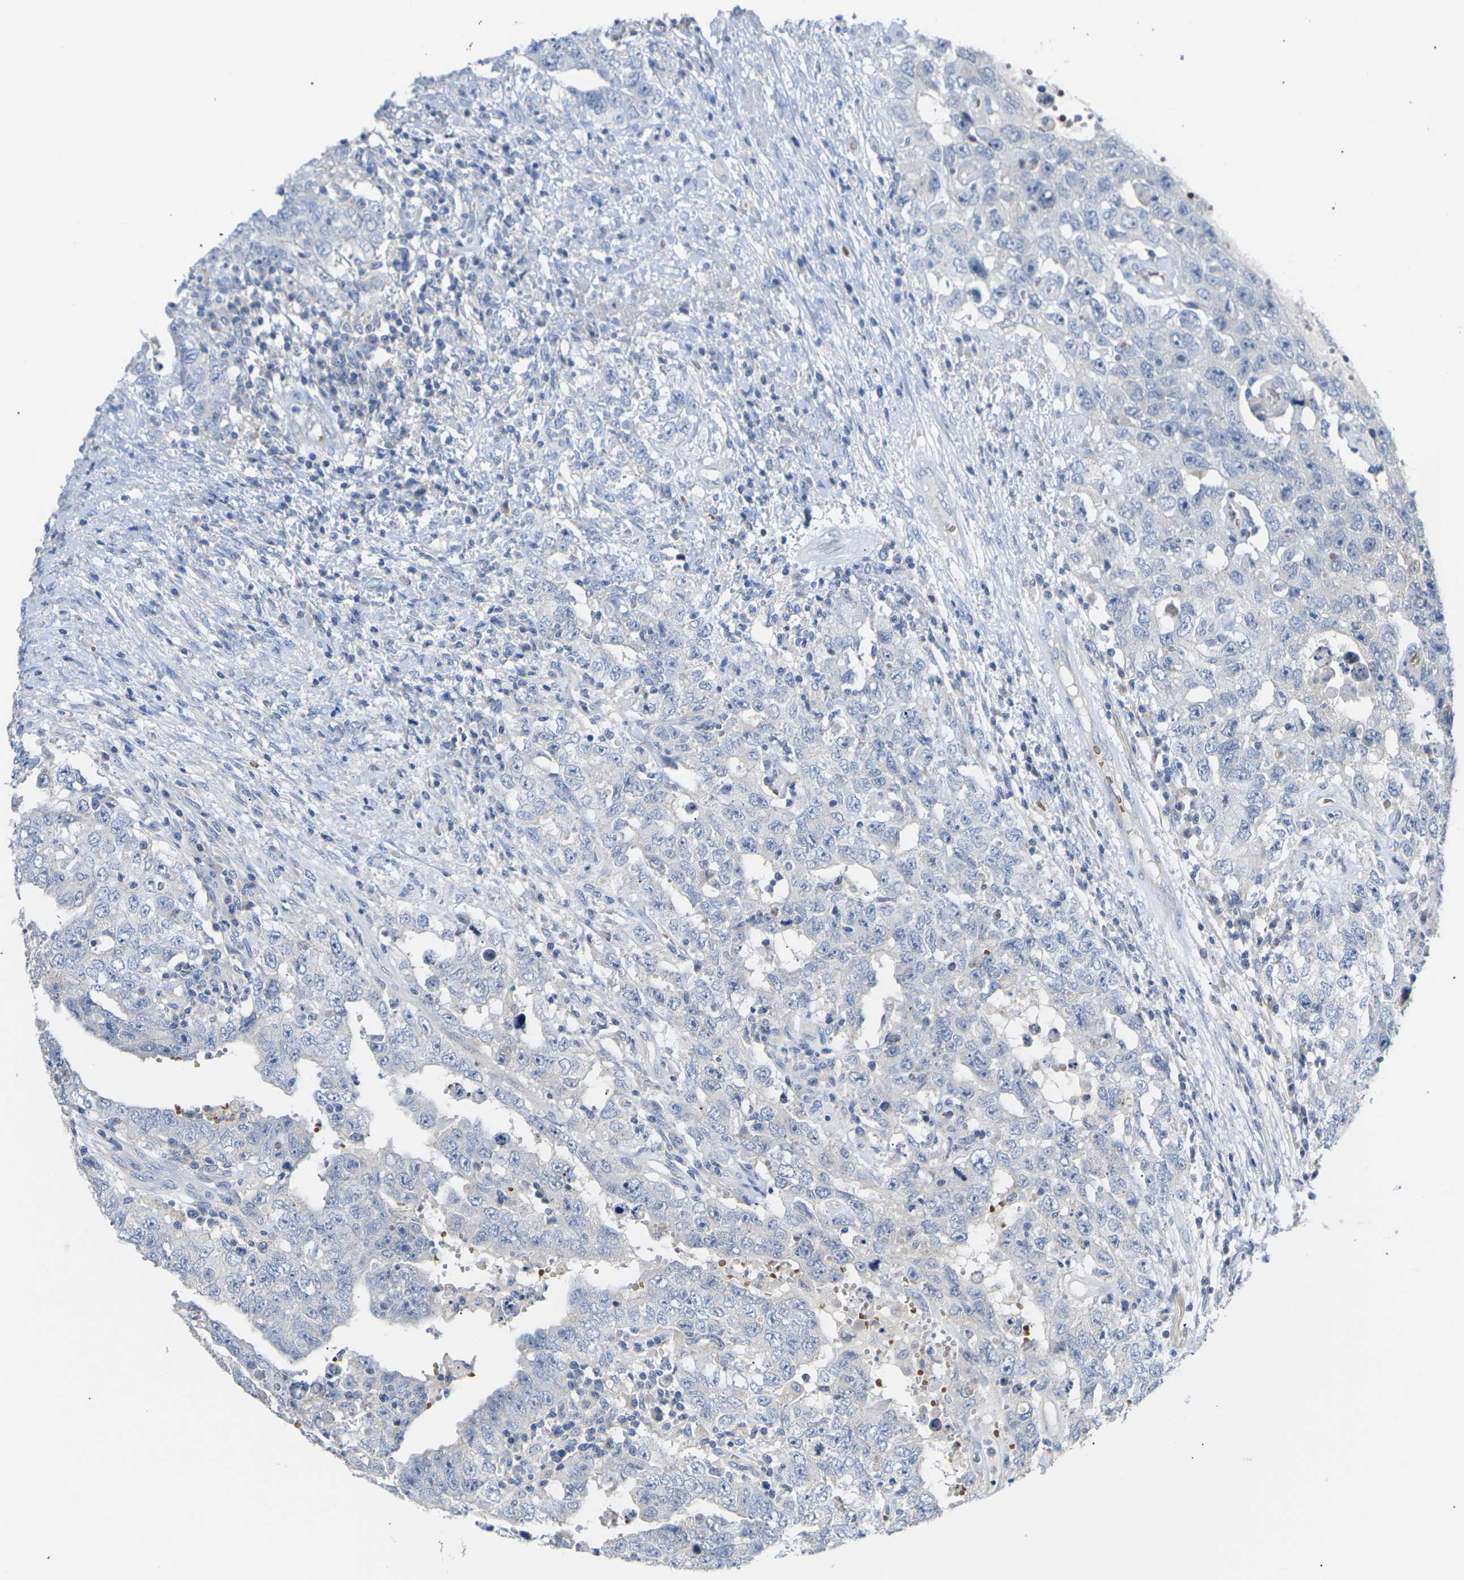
{"staining": {"intensity": "negative", "quantity": "none", "location": "none"}, "tissue": "testis cancer", "cell_type": "Tumor cells", "image_type": "cancer", "snomed": [{"axis": "morphology", "description": "Carcinoma, Embryonal, NOS"}, {"axis": "topography", "description": "Testis"}], "caption": "A high-resolution image shows IHC staining of testis cancer (embryonal carcinoma), which exhibits no significant staining in tumor cells. The staining is performed using DAB (3,3'-diaminobenzidine) brown chromogen with nuclei counter-stained in using hematoxylin.", "gene": "TMCO4", "patient": {"sex": "male", "age": 26}}